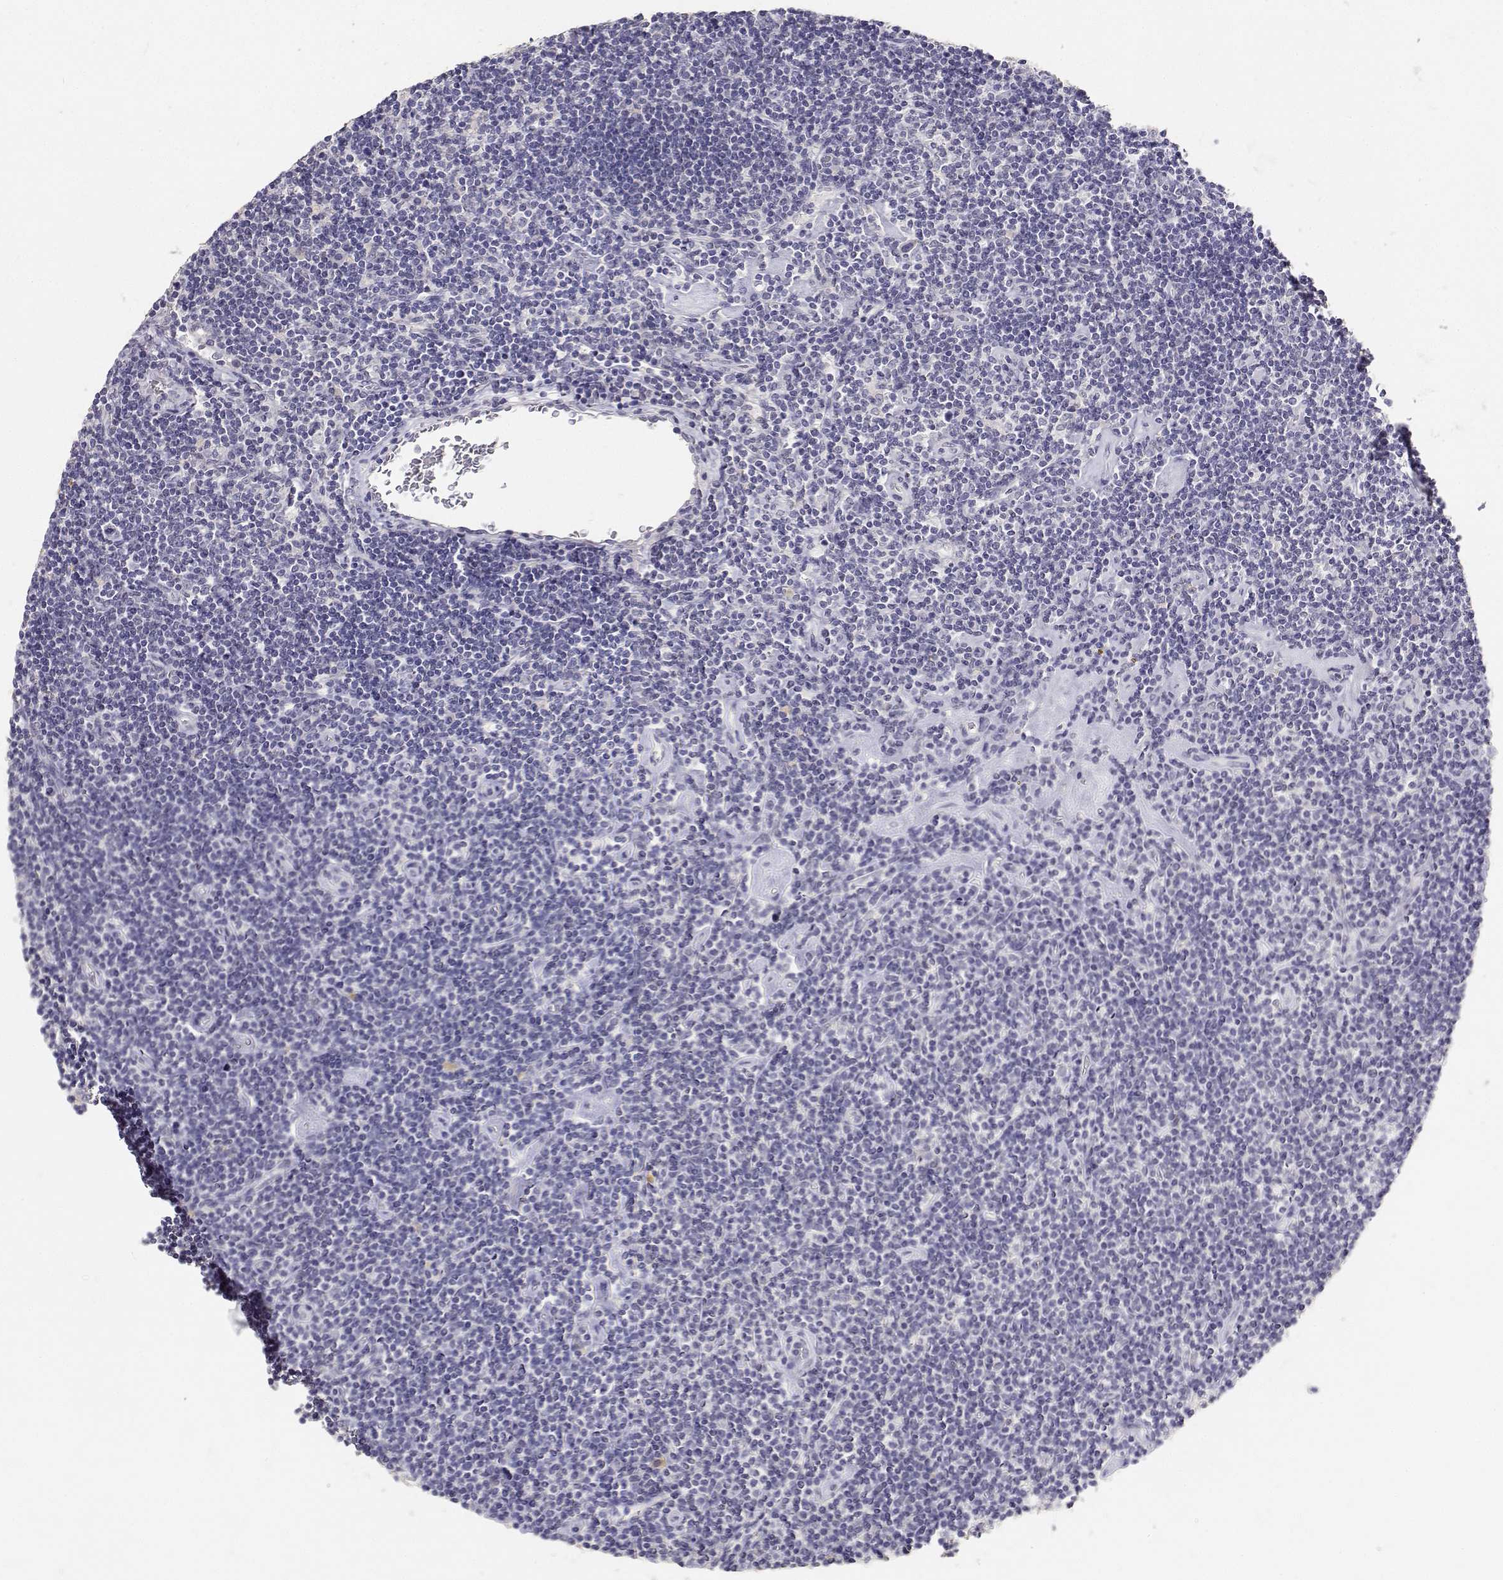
{"staining": {"intensity": "negative", "quantity": "none", "location": "none"}, "tissue": "lymphoma", "cell_type": "Tumor cells", "image_type": "cancer", "snomed": [{"axis": "morphology", "description": "Hodgkin's disease, NOS"}, {"axis": "topography", "description": "Lymph node"}], "caption": "Micrograph shows no protein positivity in tumor cells of lymphoma tissue. (DAB immunohistochemistry, high magnification).", "gene": "PAEP", "patient": {"sex": "male", "age": 40}}